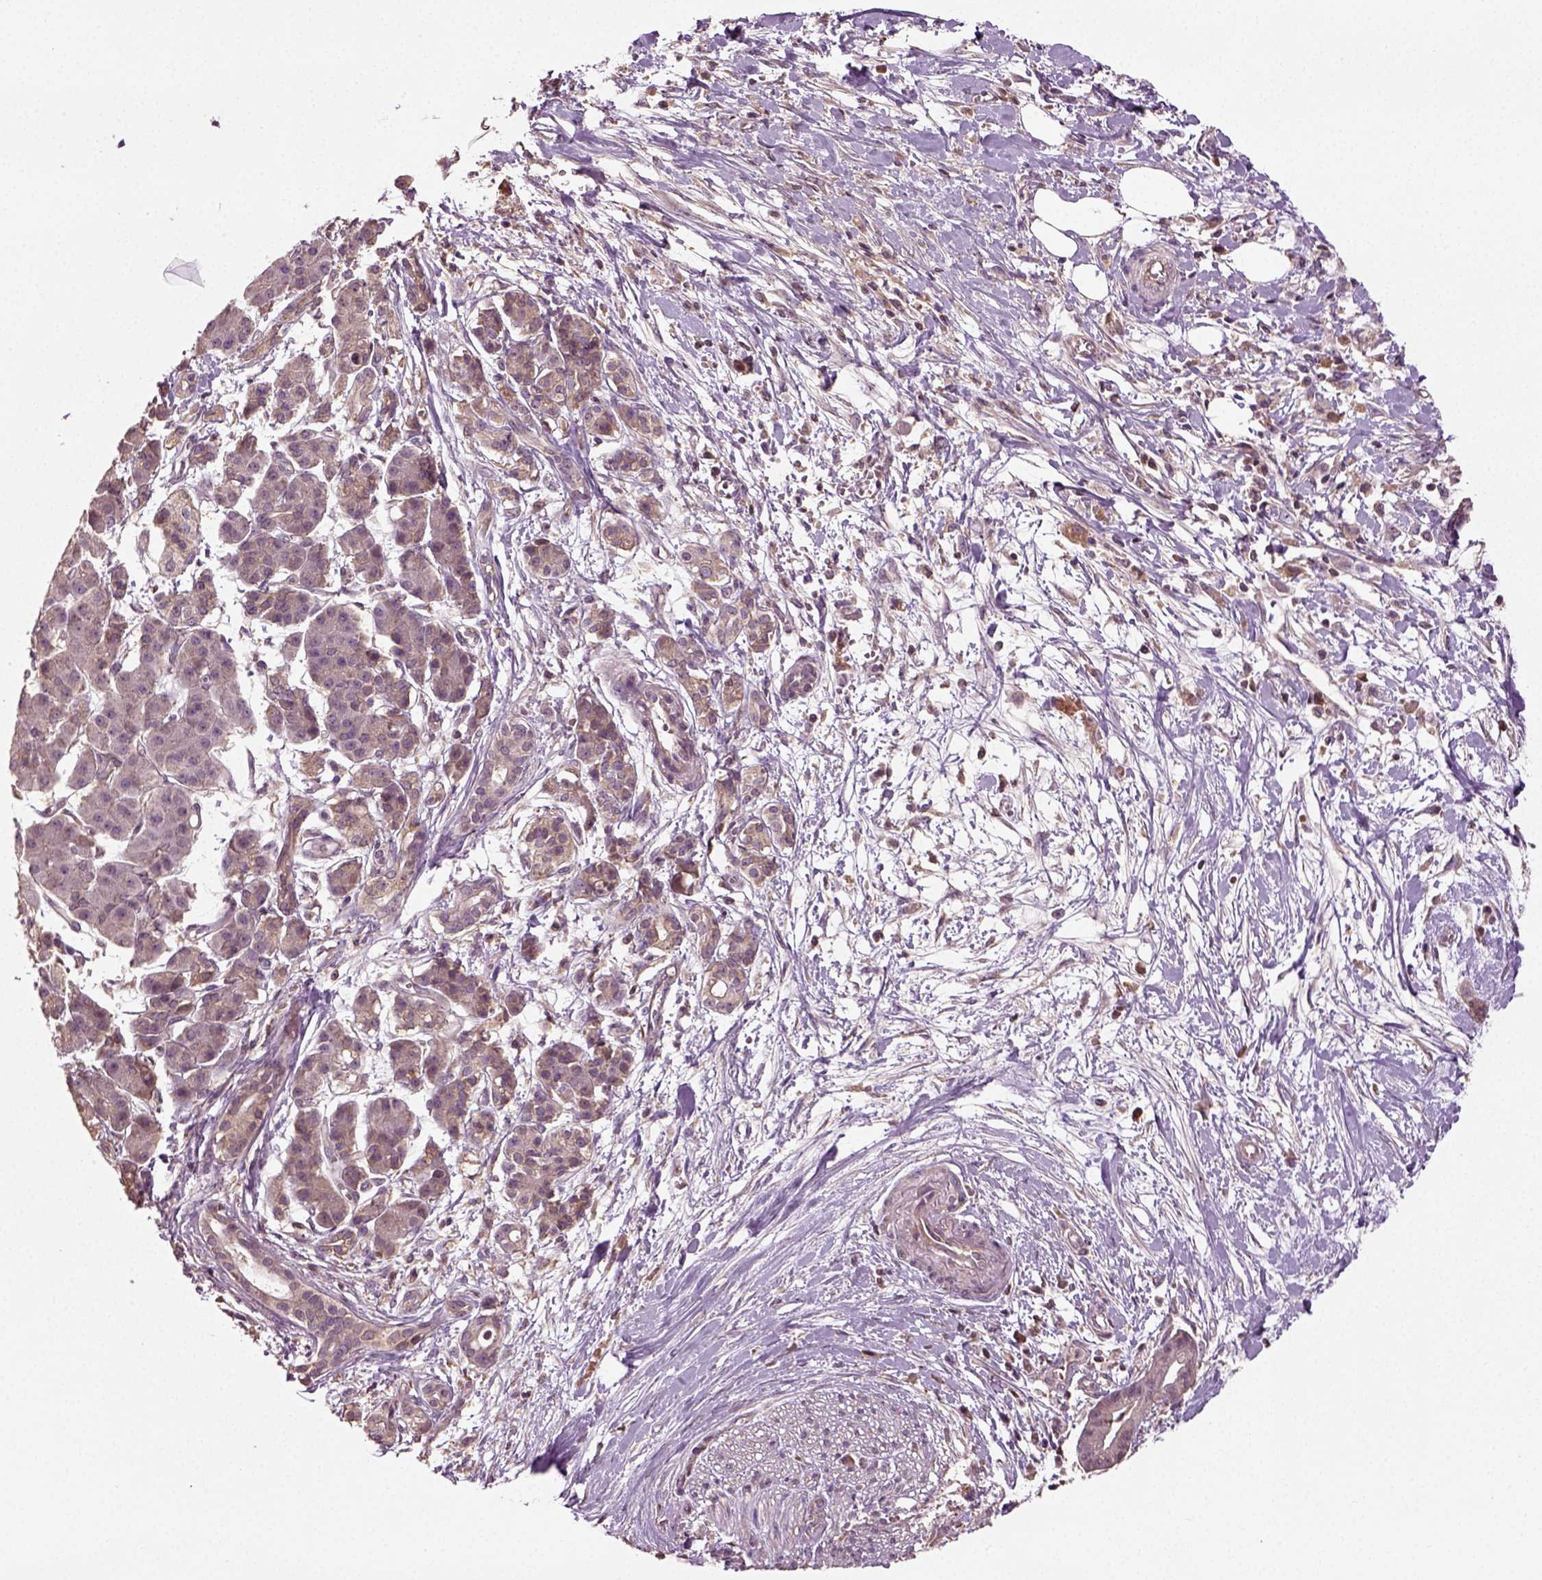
{"staining": {"intensity": "weak", "quantity": "25%-75%", "location": "cytoplasmic/membranous"}, "tissue": "pancreatic cancer", "cell_type": "Tumor cells", "image_type": "cancer", "snomed": [{"axis": "morphology", "description": "Normal tissue, NOS"}, {"axis": "morphology", "description": "Adenocarcinoma, NOS"}, {"axis": "topography", "description": "Lymph node"}, {"axis": "topography", "description": "Pancreas"}], "caption": "The immunohistochemical stain labels weak cytoplasmic/membranous staining in tumor cells of adenocarcinoma (pancreatic) tissue.", "gene": "ERV3-1", "patient": {"sex": "female", "age": 58}}